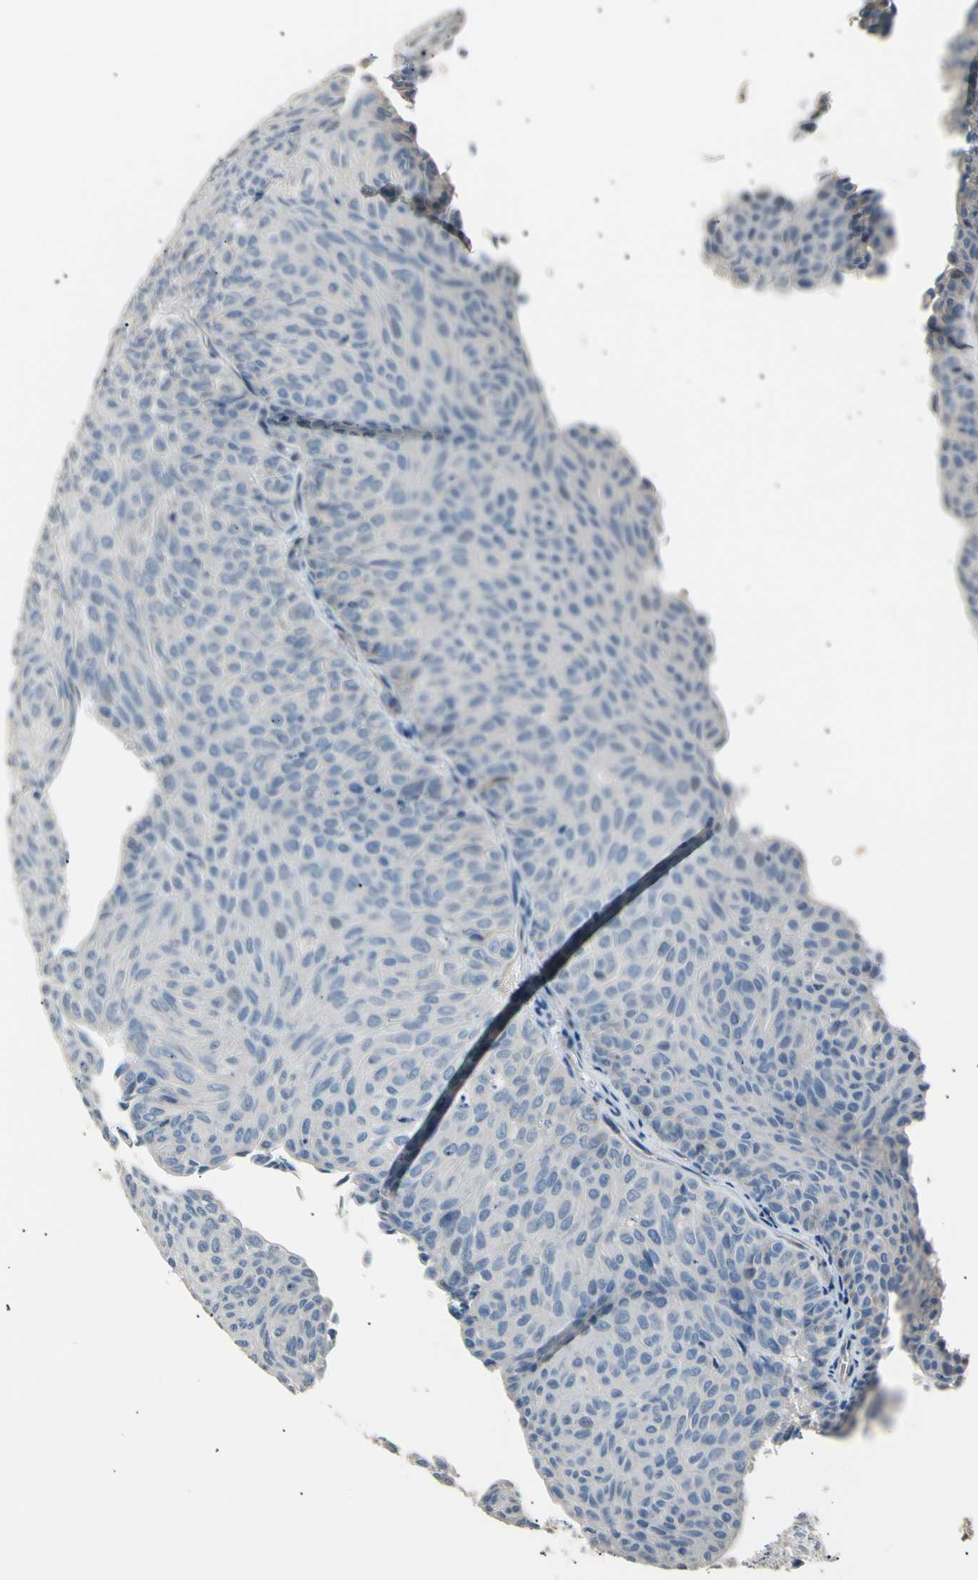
{"staining": {"intensity": "negative", "quantity": "none", "location": "none"}, "tissue": "urothelial cancer", "cell_type": "Tumor cells", "image_type": "cancer", "snomed": [{"axis": "morphology", "description": "Urothelial carcinoma, Low grade"}, {"axis": "topography", "description": "Urinary bladder"}], "caption": "Immunohistochemistry of urothelial carcinoma (low-grade) demonstrates no expression in tumor cells.", "gene": "LDLR", "patient": {"sex": "male", "age": 78}}